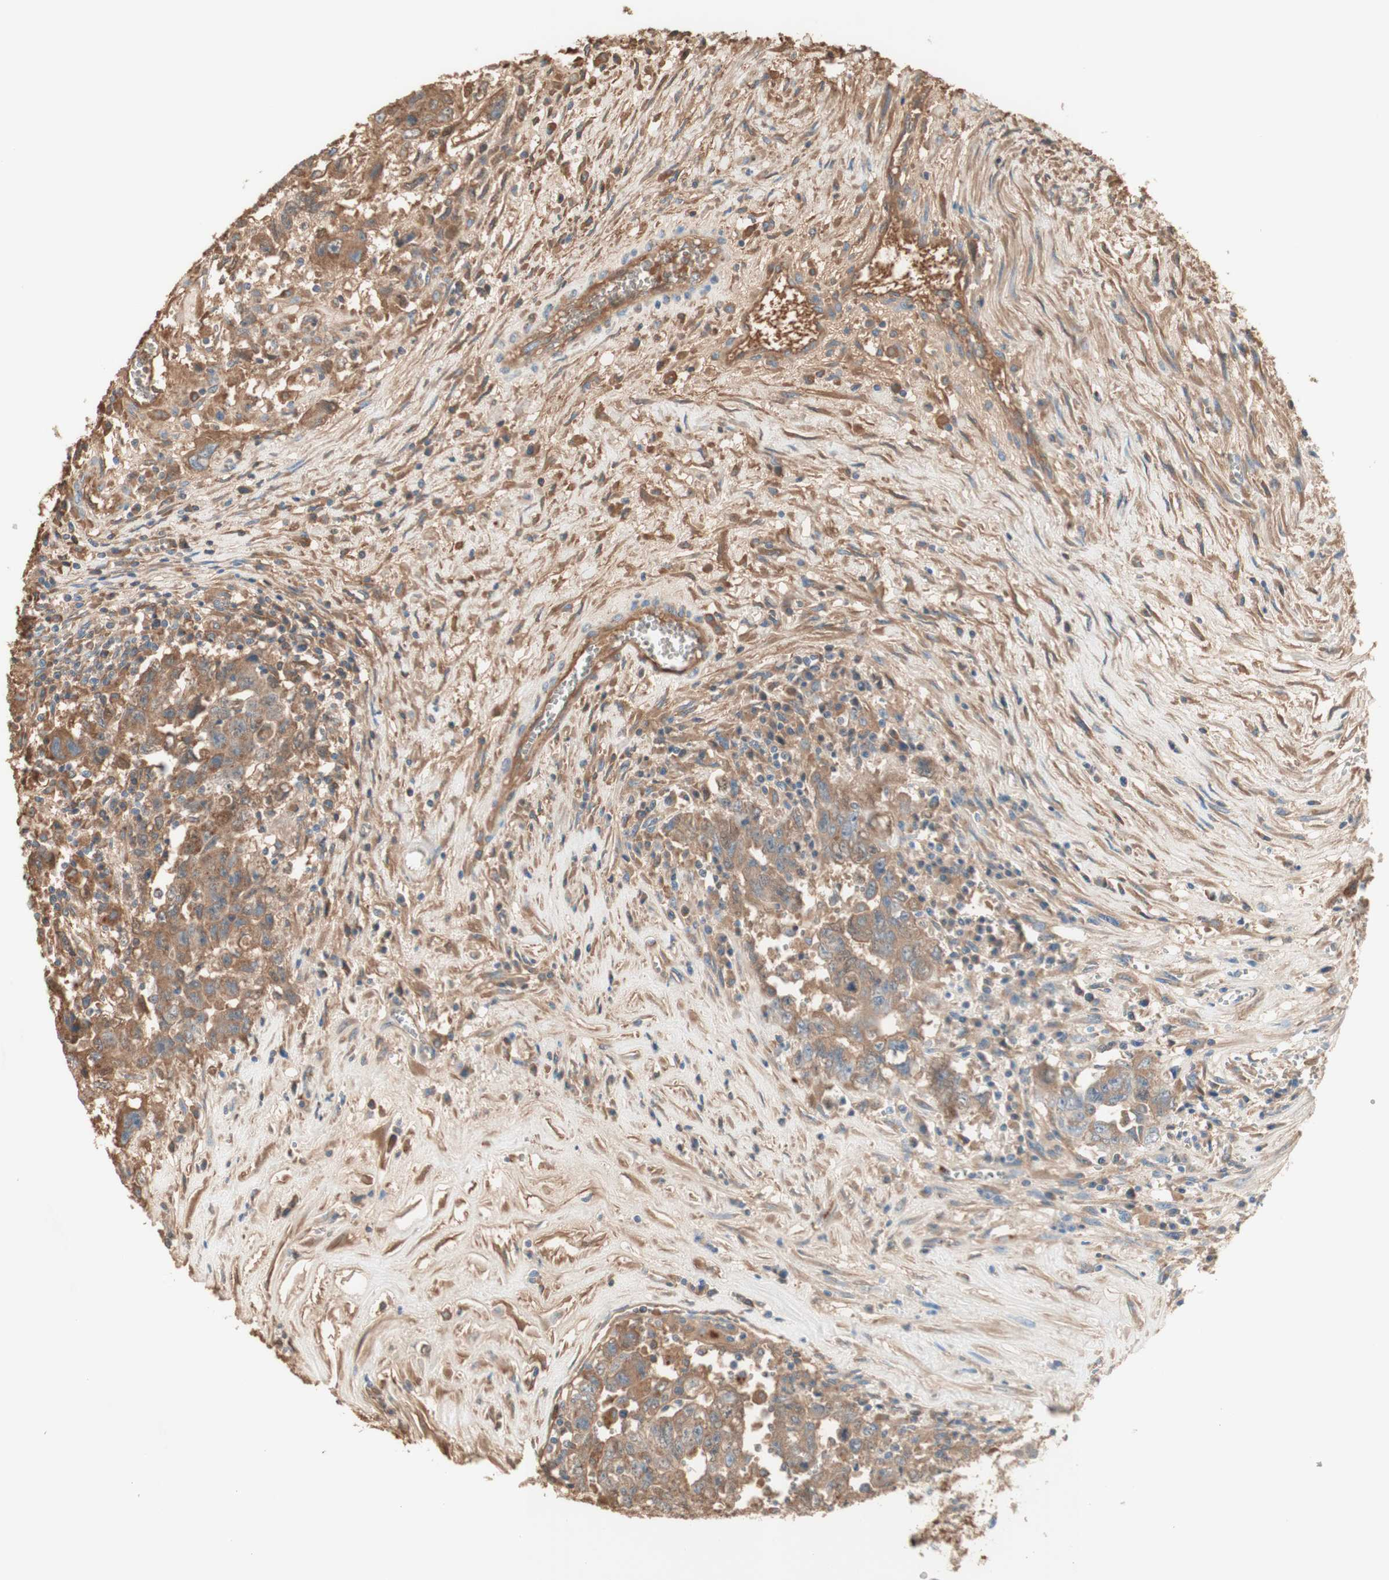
{"staining": {"intensity": "moderate", "quantity": "25%-75%", "location": "cytoplasmic/membranous"}, "tissue": "testis cancer", "cell_type": "Tumor cells", "image_type": "cancer", "snomed": [{"axis": "morphology", "description": "Carcinoma, Embryonal, NOS"}, {"axis": "topography", "description": "Testis"}], "caption": "Immunohistochemistry (IHC) photomicrograph of embryonal carcinoma (testis) stained for a protein (brown), which exhibits medium levels of moderate cytoplasmic/membranous staining in approximately 25%-75% of tumor cells.", "gene": "KNG1", "patient": {"sex": "male", "age": 28}}